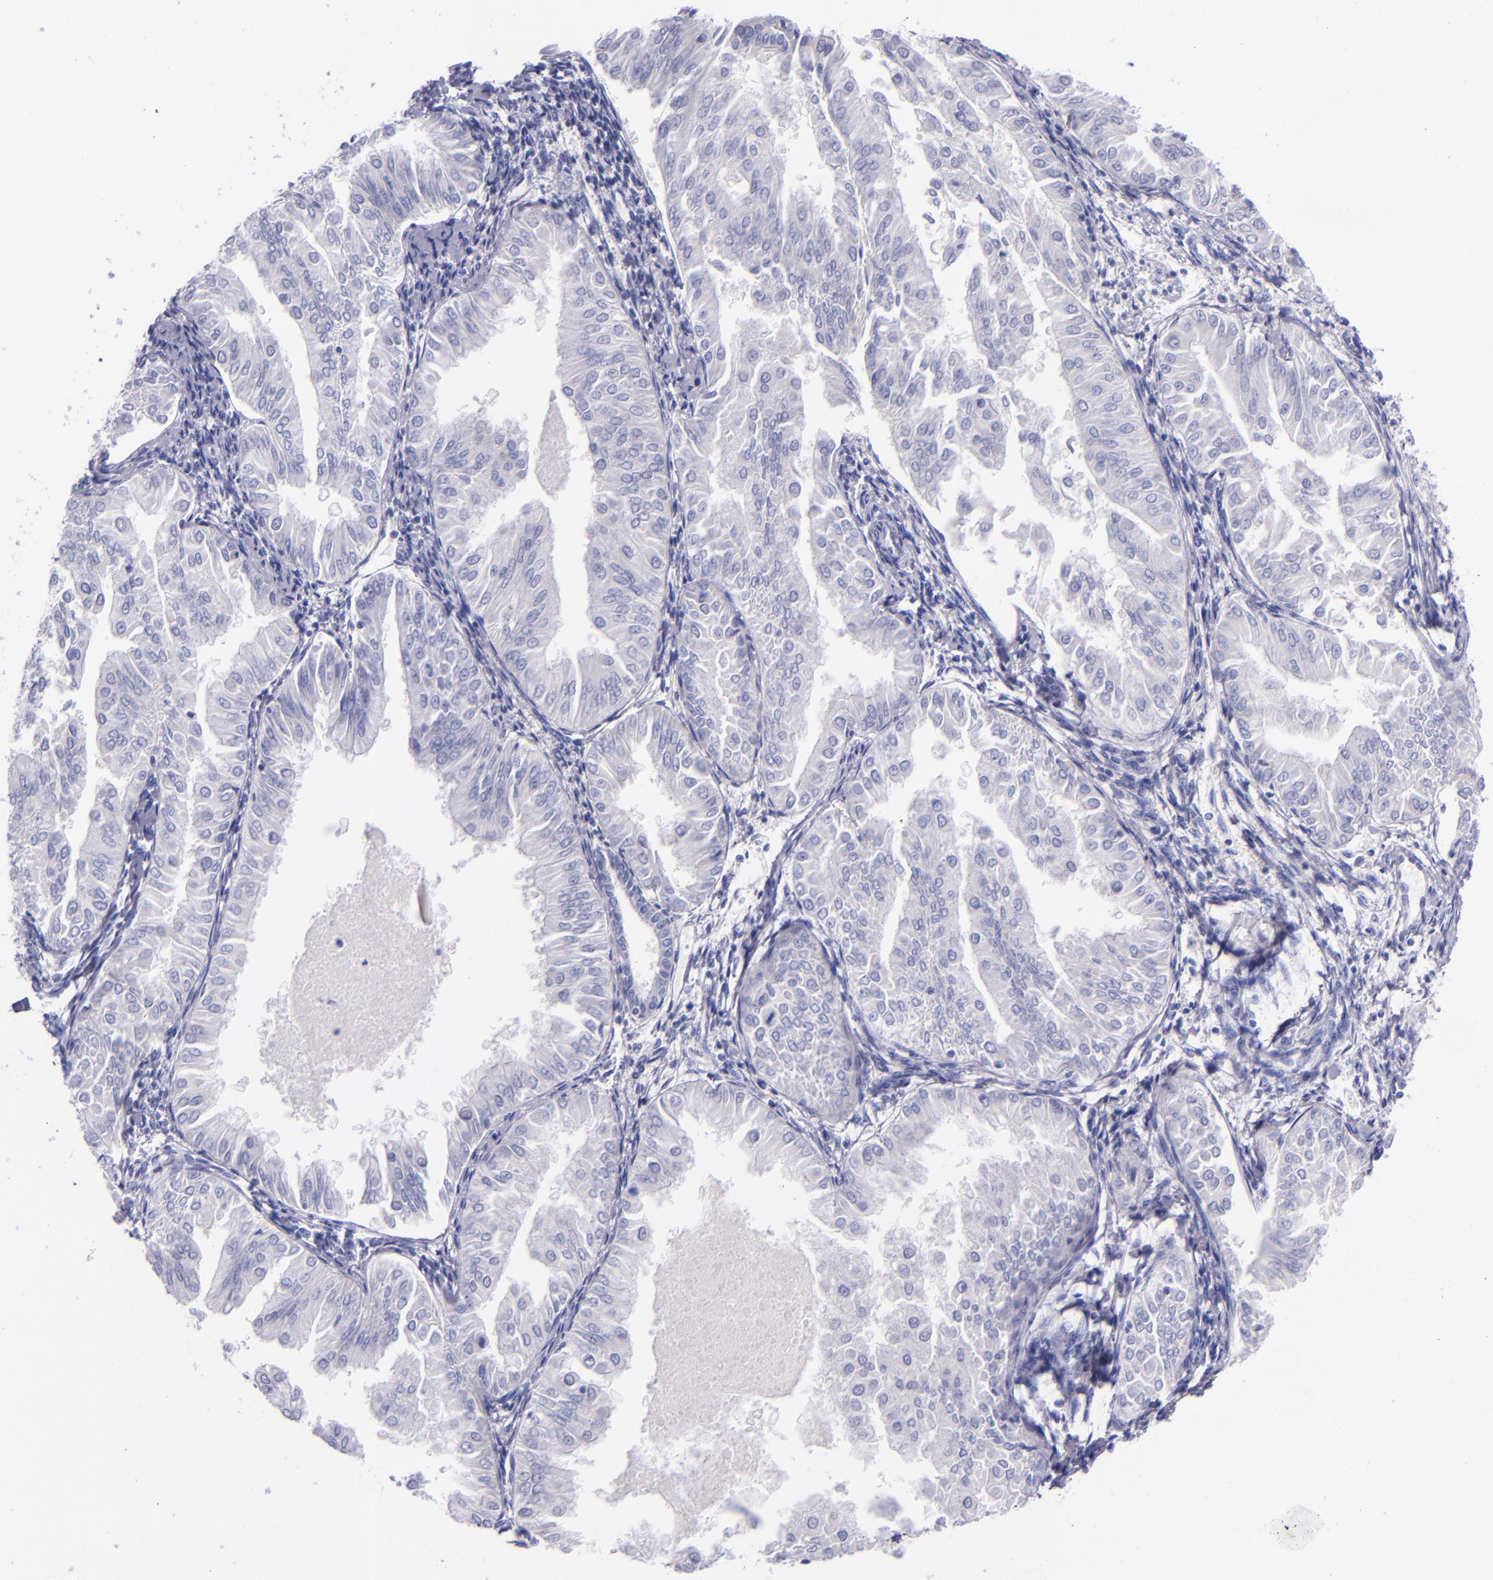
{"staining": {"intensity": "negative", "quantity": "none", "location": "none"}, "tissue": "endometrial cancer", "cell_type": "Tumor cells", "image_type": "cancer", "snomed": [{"axis": "morphology", "description": "Adenocarcinoma, NOS"}, {"axis": "topography", "description": "Endometrium"}], "caption": "Immunohistochemistry (IHC) photomicrograph of neoplastic tissue: human adenocarcinoma (endometrial) stained with DAB (3,3'-diaminobenzidine) demonstrates no significant protein positivity in tumor cells.", "gene": "LAG3", "patient": {"sex": "female", "age": 53}}